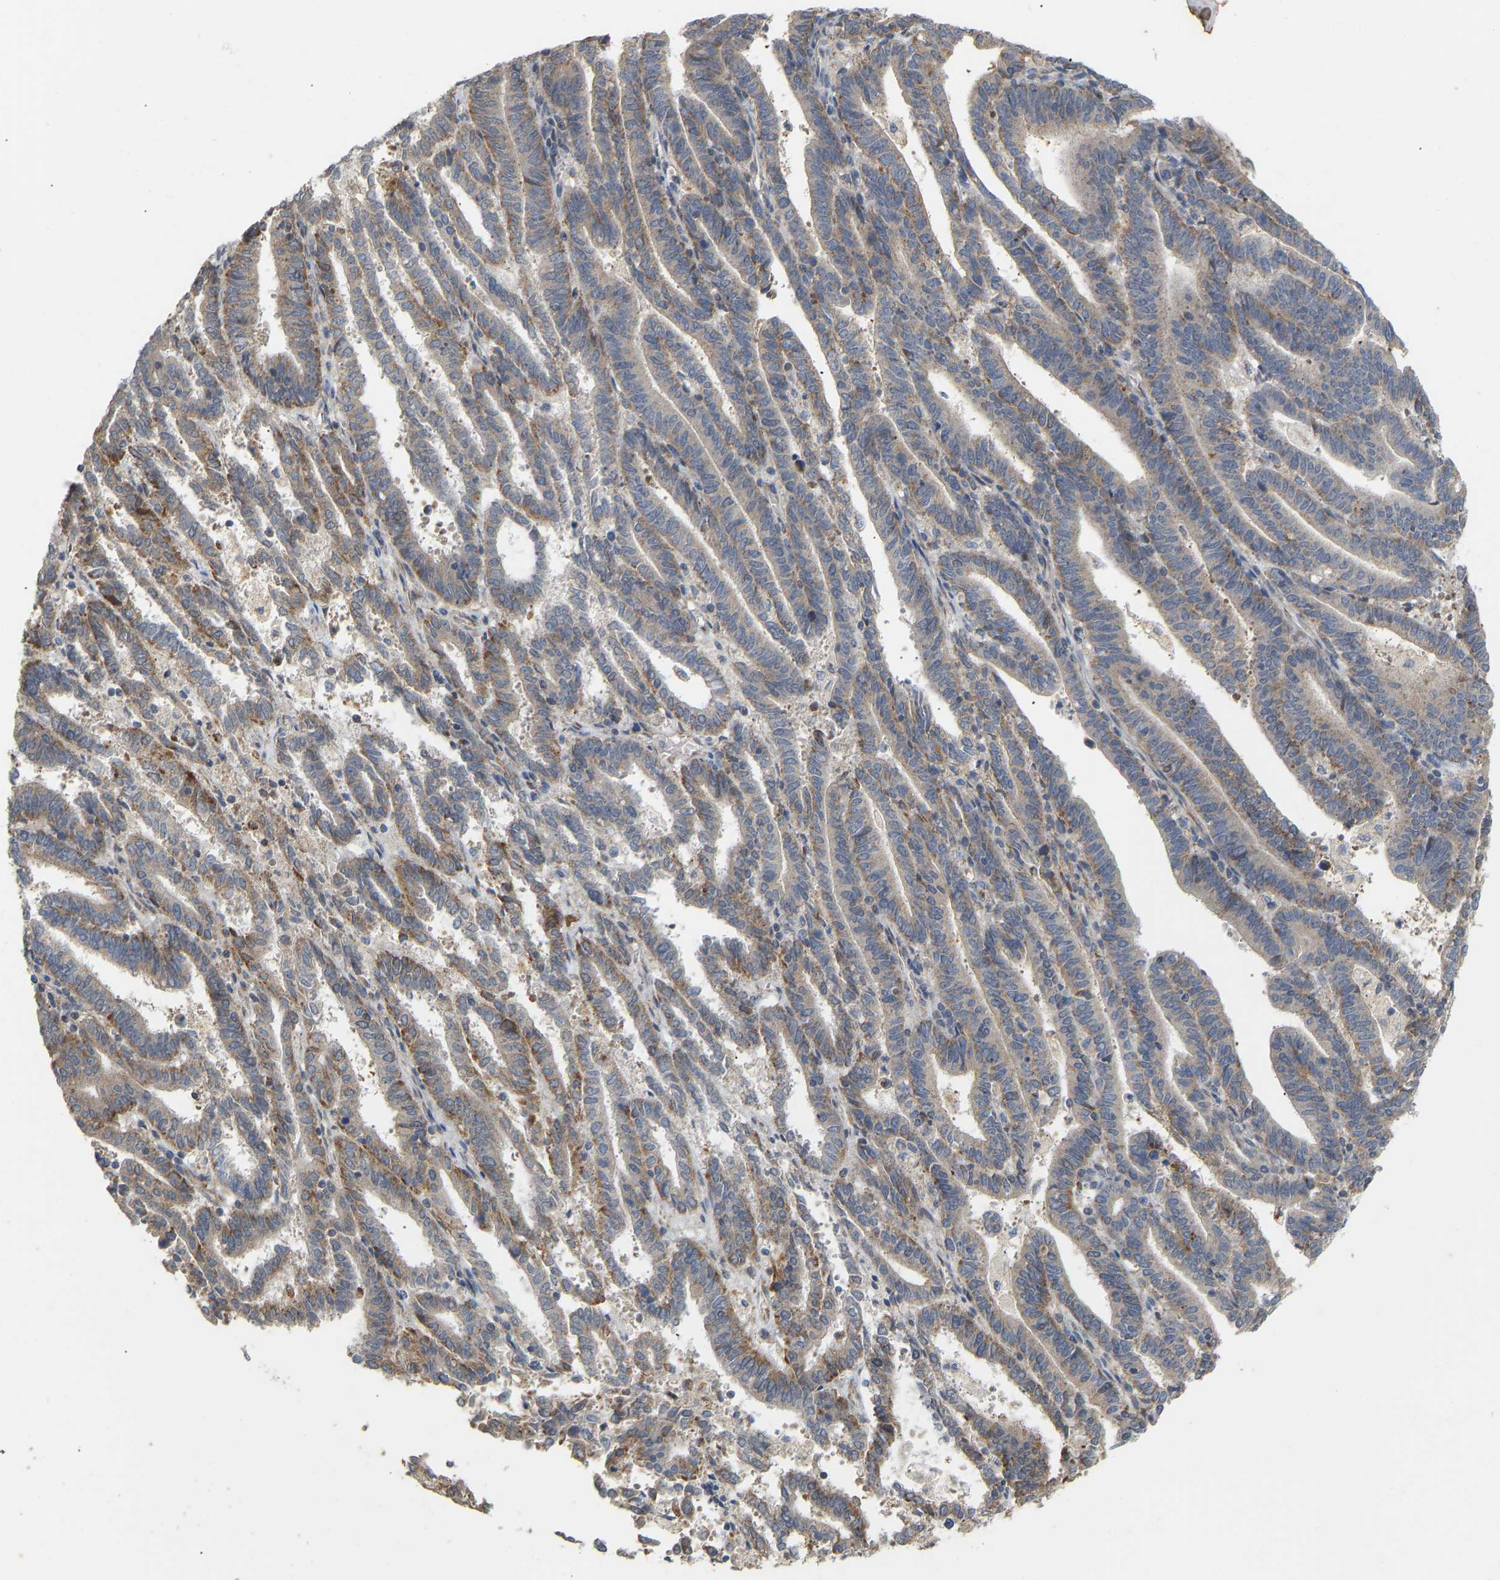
{"staining": {"intensity": "weak", "quantity": "25%-75%", "location": "cytoplasmic/membranous"}, "tissue": "endometrial cancer", "cell_type": "Tumor cells", "image_type": "cancer", "snomed": [{"axis": "morphology", "description": "Adenocarcinoma, NOS"}, {"axis": "topography", "description": "Uterus"}], "caption": "The histopathology image shows staining of endometrial adenocarcinoma, revealing weak cytoplasmic/membranous protein staining (brown color) within tumor cells.", "gene": "HACD2", "patient": {"sex": "female", "age": 83}}